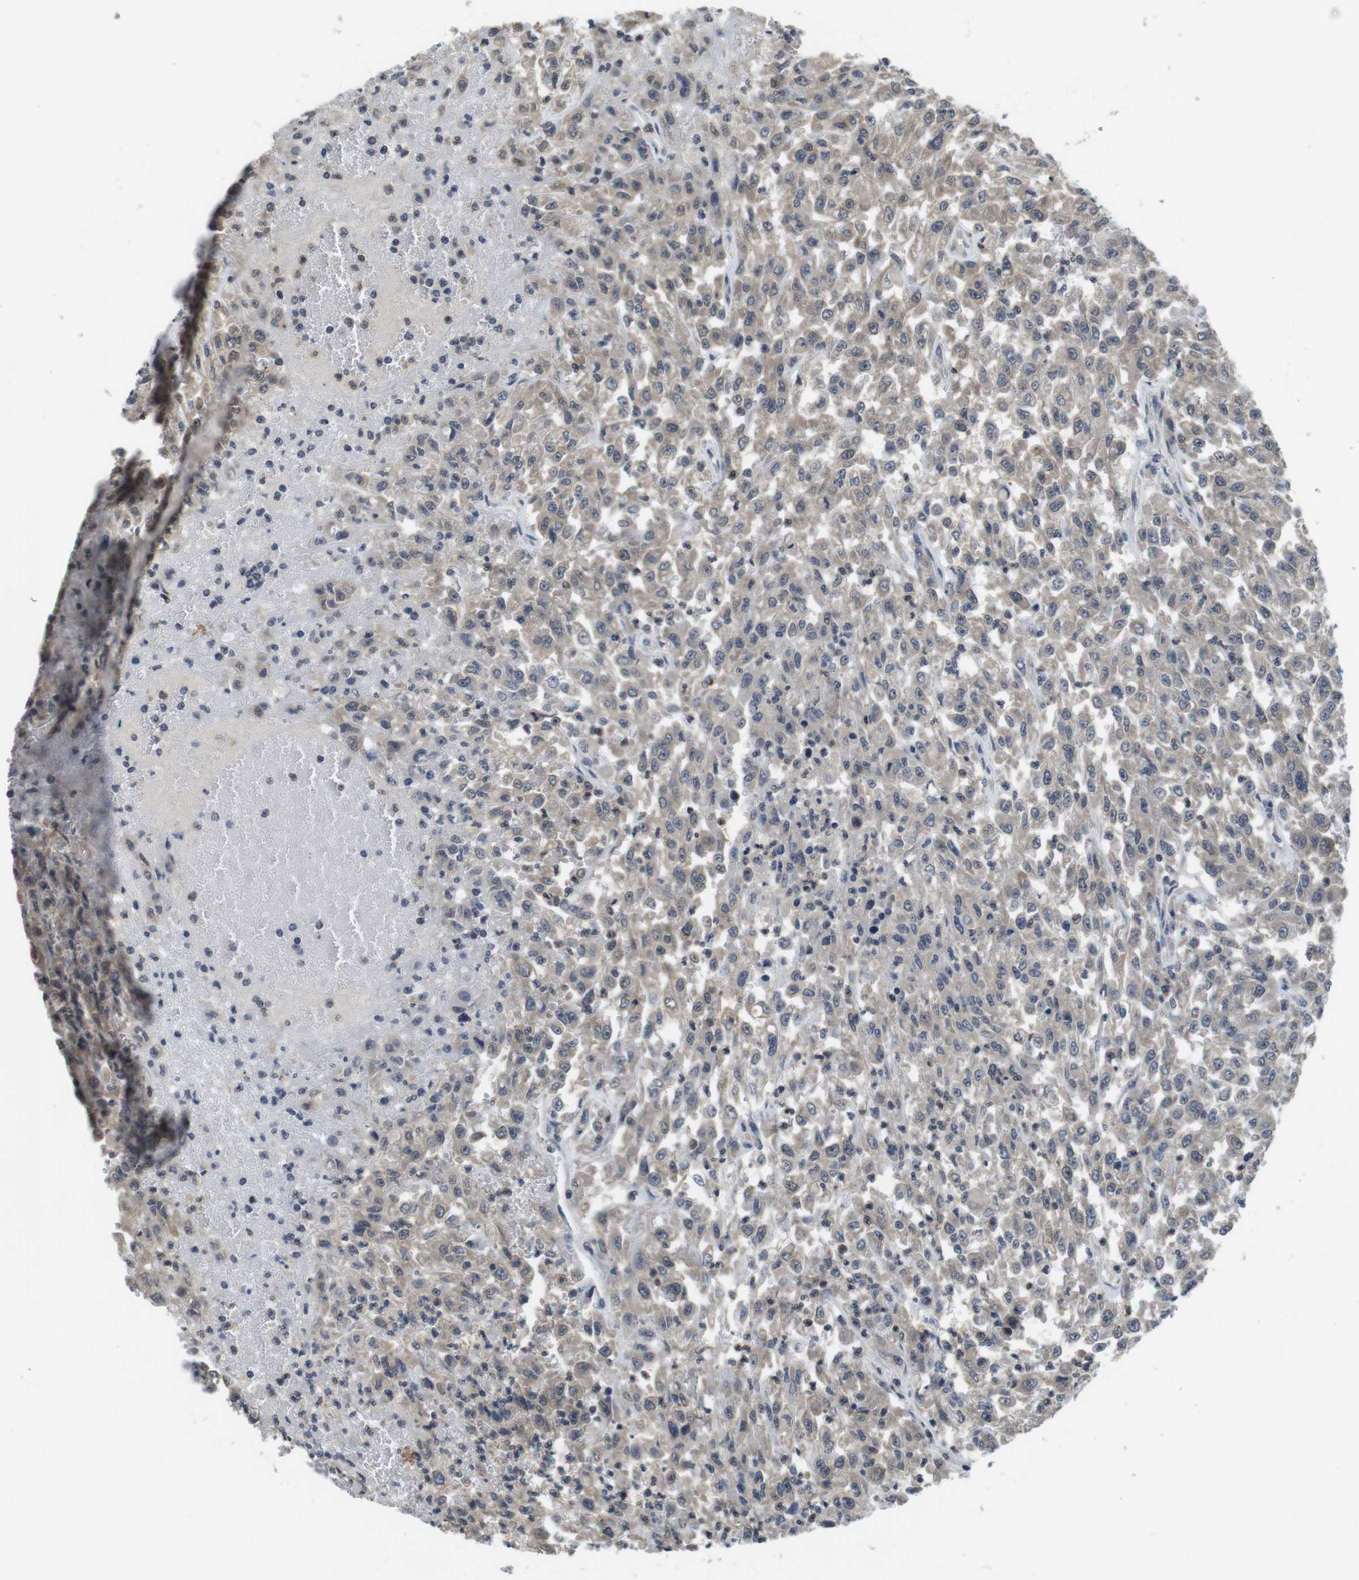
{"staining": {"intensity": "weak", "quantity": ">75%", "location": "cytoplasmic/membranous"}, "tissue": "urothelial cancer", "cell_type": "Tumor cells", "image_type": "cancer", "snomed": [{"axis": "morphology", "description": "Urothelial carcinoma, High grade"}, {"axis": "topography", "description": "Urinary bladder"}], "caption": "Protein positivity by immunohistochemistry (IHC) shows weak cytoplasmic/membranous expression in about >75% of tumor cells in urothelial cancer. Ihc stains the protein in brown and the nuclei are stained blue.", "gene": "FADD", "patient": {"sex": "male", "age": 46}}